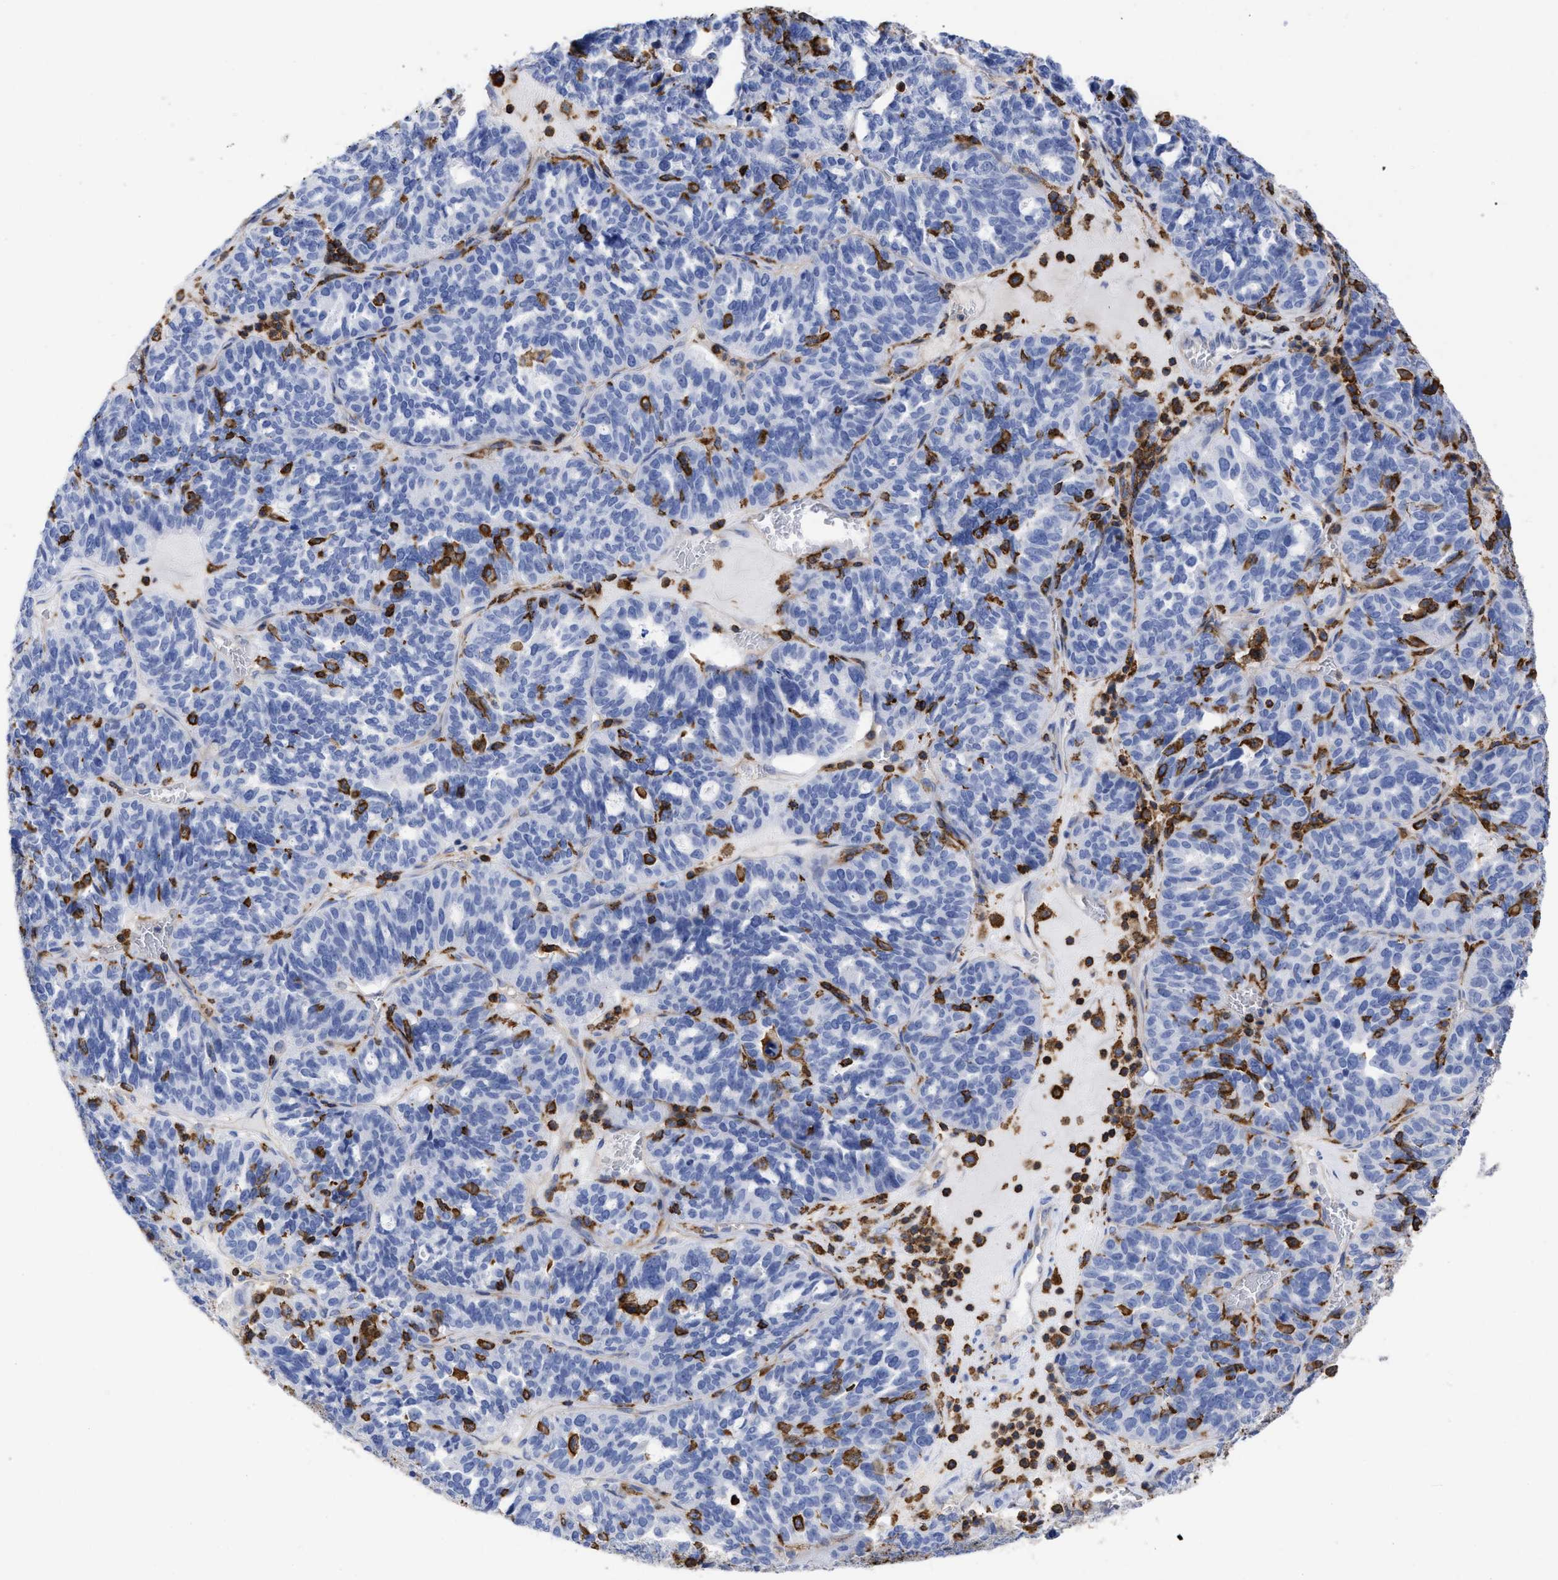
{"staining": {"intensity": "negative", "quantity": "none", "location": "none"}, "tissue": "ovarian cancer", "cell_type": "Tumor cells", "image_type": "cancer", "snomed": [{"axis": "morphology", "description": "Cystadenocarcinoma, serous, NOS"}, {"axis": "topography", "description": "Ovary"}], "caption": "This is a photomicrograph of immunohistochemistry staining of ovarian cancer (serous cystadenocarcinoma), which shows no positivity in tumor cells.", "gene": "HCLS1", "patient": {"sex": "female", "age": 59}}